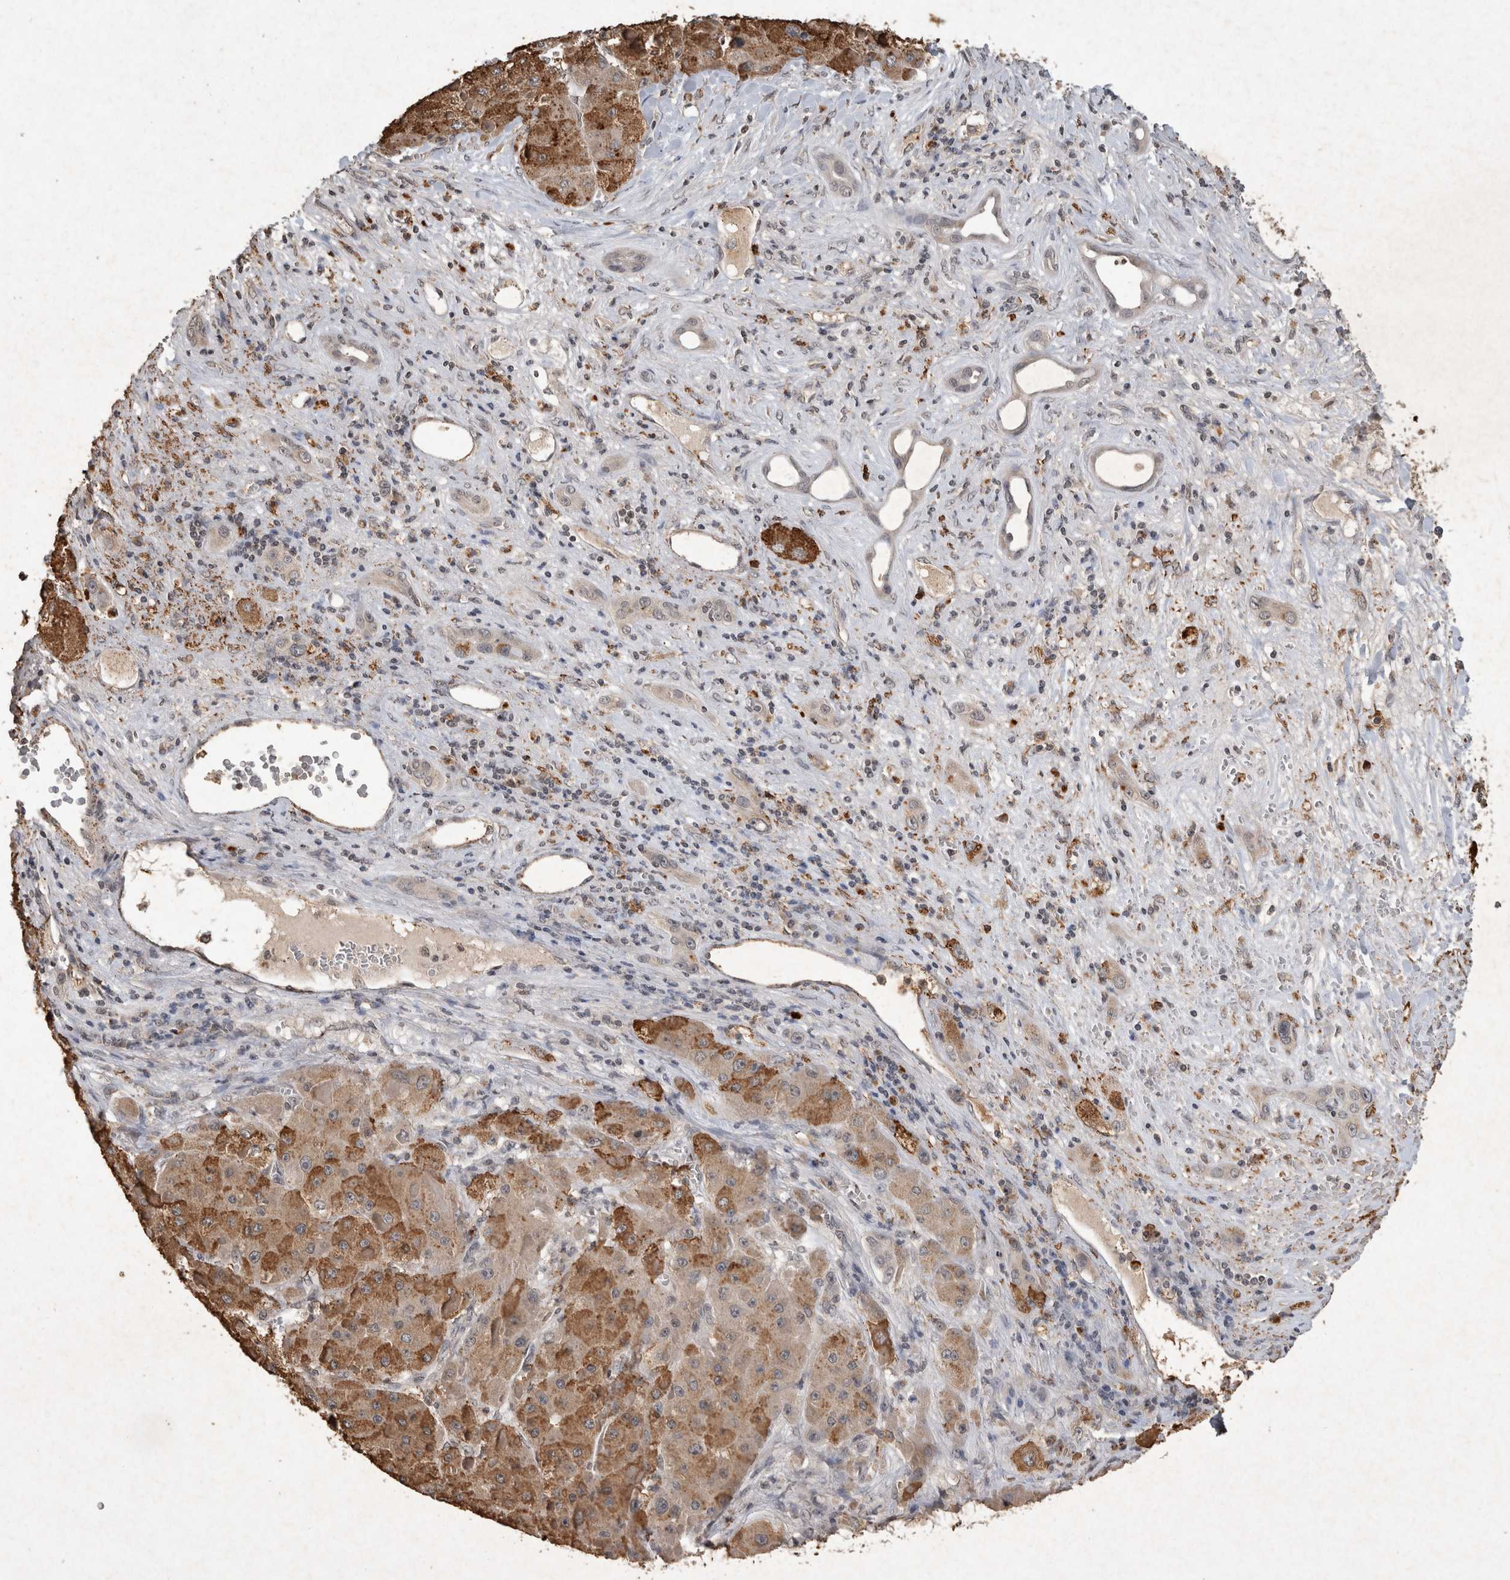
{"staining": {"intensity": "moderate", "quantity": ">75%", "location": "cytoplasmic/membranous"}, "tissue": "liver cancer", "cell_type": "Tumor cells", "image_type": "cancer", "snomed": [{"axis": "morphology", "description": "Carcinoma, Hepatocellular, NOS"}, {"axis": "topography", "description": "Liver"}], "caption": "A photomicrograph of human liver cancer stained for a protein reveals moderate cytoplasmic/membranous brown staining in tumor cells.", "gene": "HRK", "patient": {"sex": "female", "age": 73}}